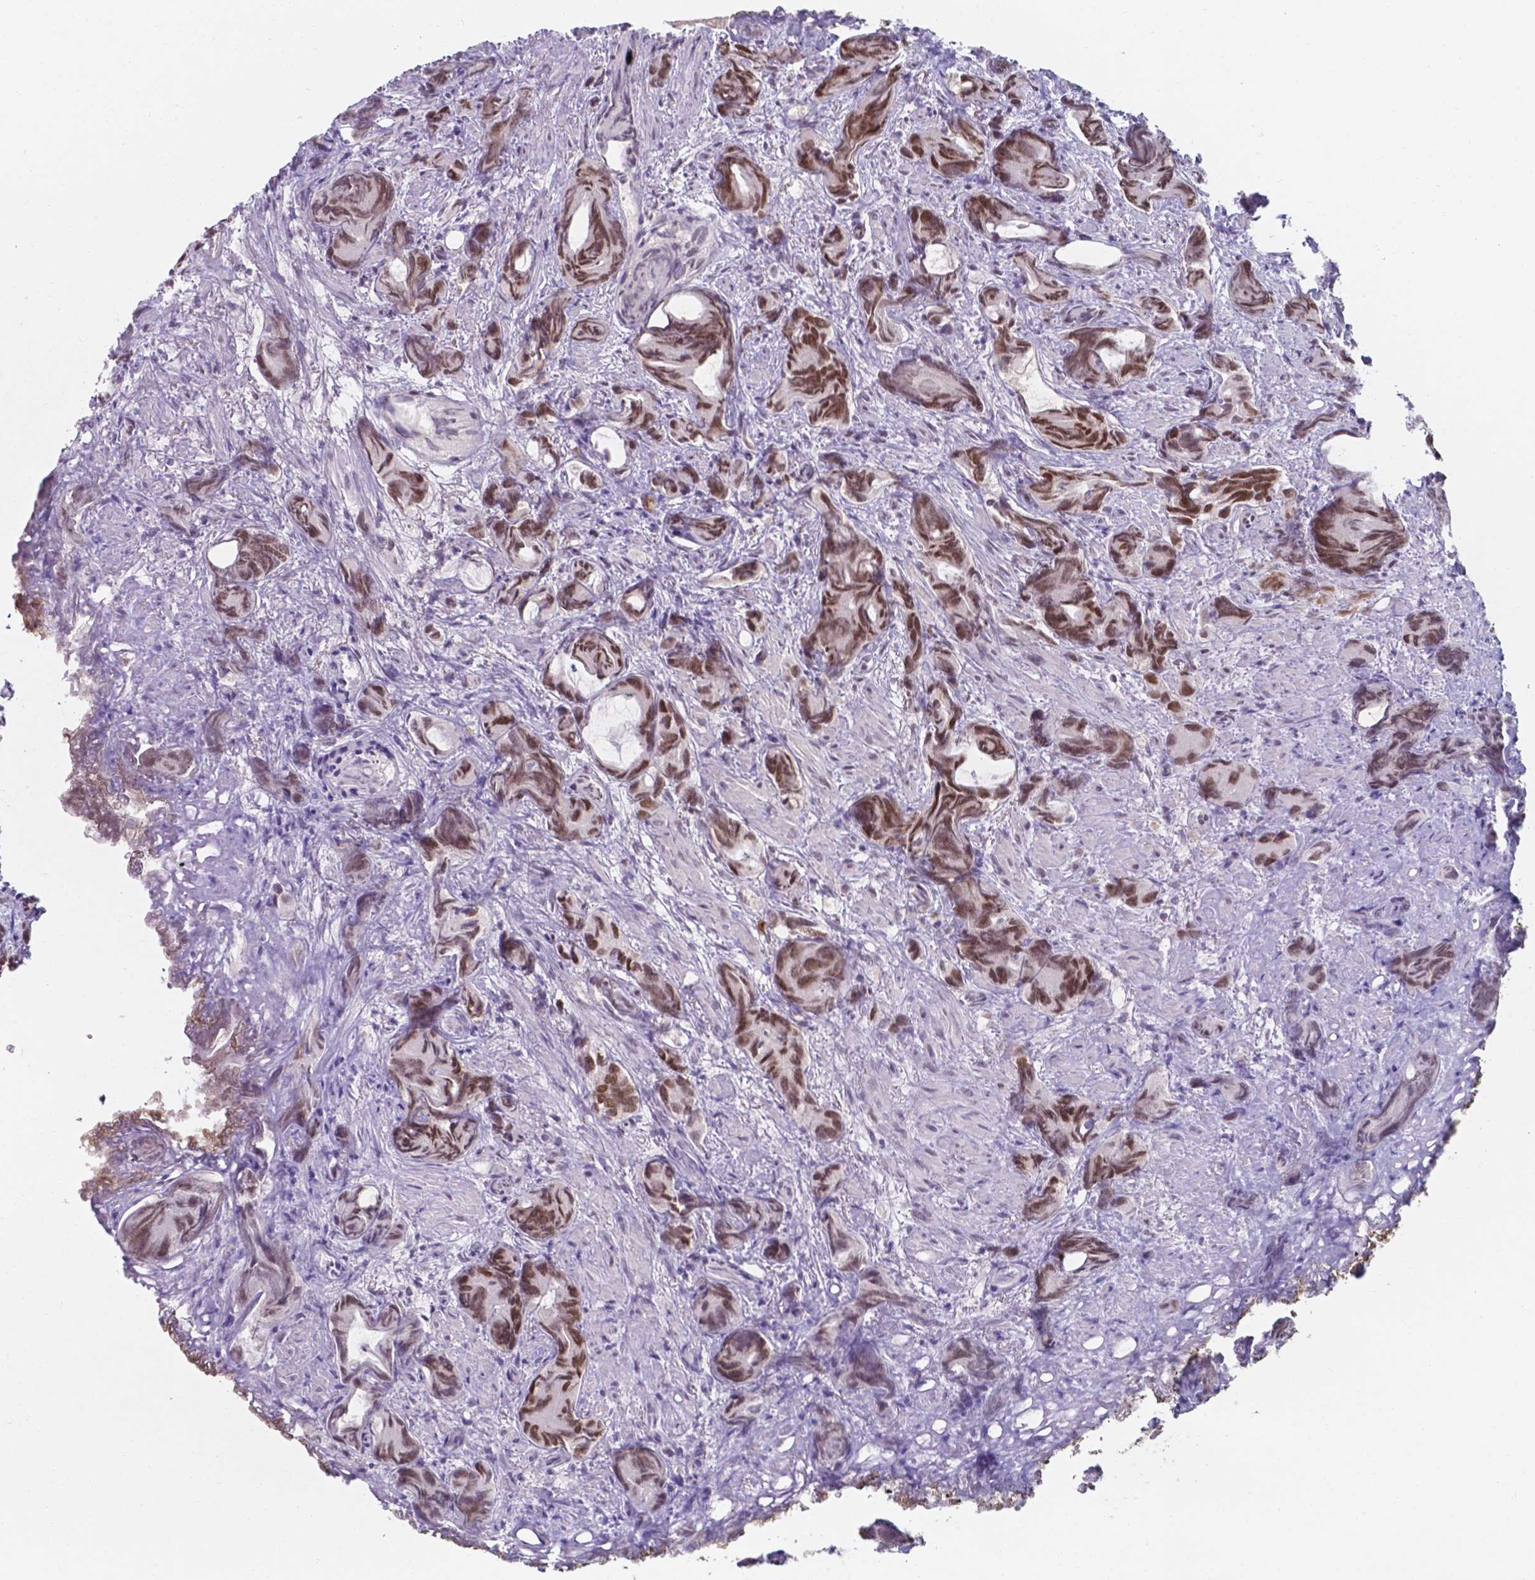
{"staining": {"intensity": "moderate", "quantity": ">75%", "location": "nuclear"}, "tissue": "prostate cancer", "cell_type": "Tumor cells", "image_type": "cancer", "snomed": [{"axis": "morphology", "description": "Adenocarcinoma, High grade"}, {"axis": "topography", "description": "Prostate"}], "caption": "Tumor cells demonstrate medium levels of moderate nuclear staining in approximately >75% of cells in human prostate cancer (high-grade adenocarcinoma).", "gene": "UBE2E2", "patient": {"sex": "male", "age": 84}}